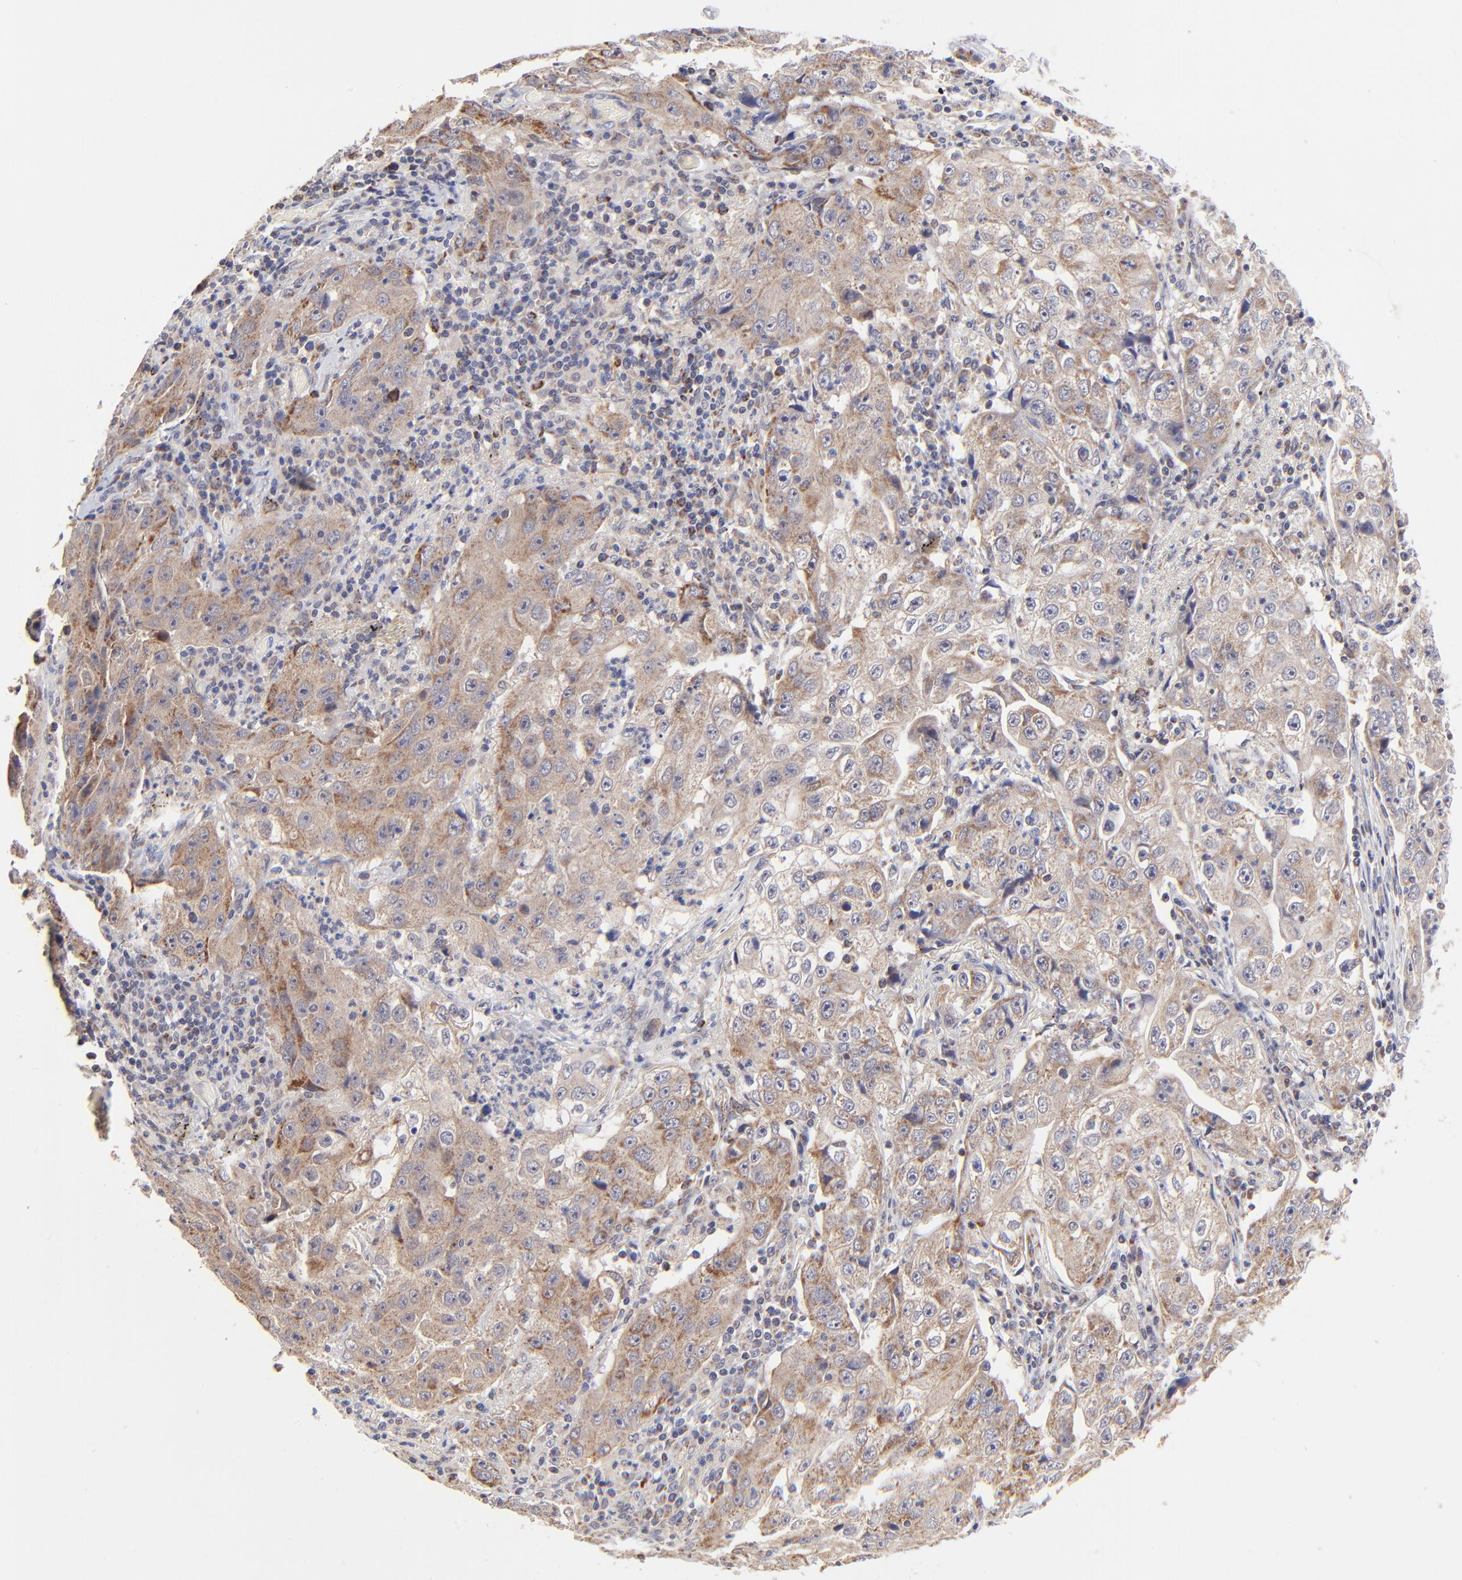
{"staining": {"intensity": "moderate", "quantity": ">75%", "location": "cytoplasmic/membranous"}, "tissue": "lung cancer", "cell_type": "Tumor cells", "image_type": "cancer", "snomed": [{"axis": "morphology", "description": "Squamous cell carcinoma, NOS"}, {"axis": "topography", "description": "Lung"}], "caption": "About >75% of tumor cells in lung squamous cell carcinoma reveal moderate cytoplasmic/membranous protein expression as visualized by brown immunohistochemical staining.", "gene": "FBXL12", "patient": {"sex": "male", "age": 64}}